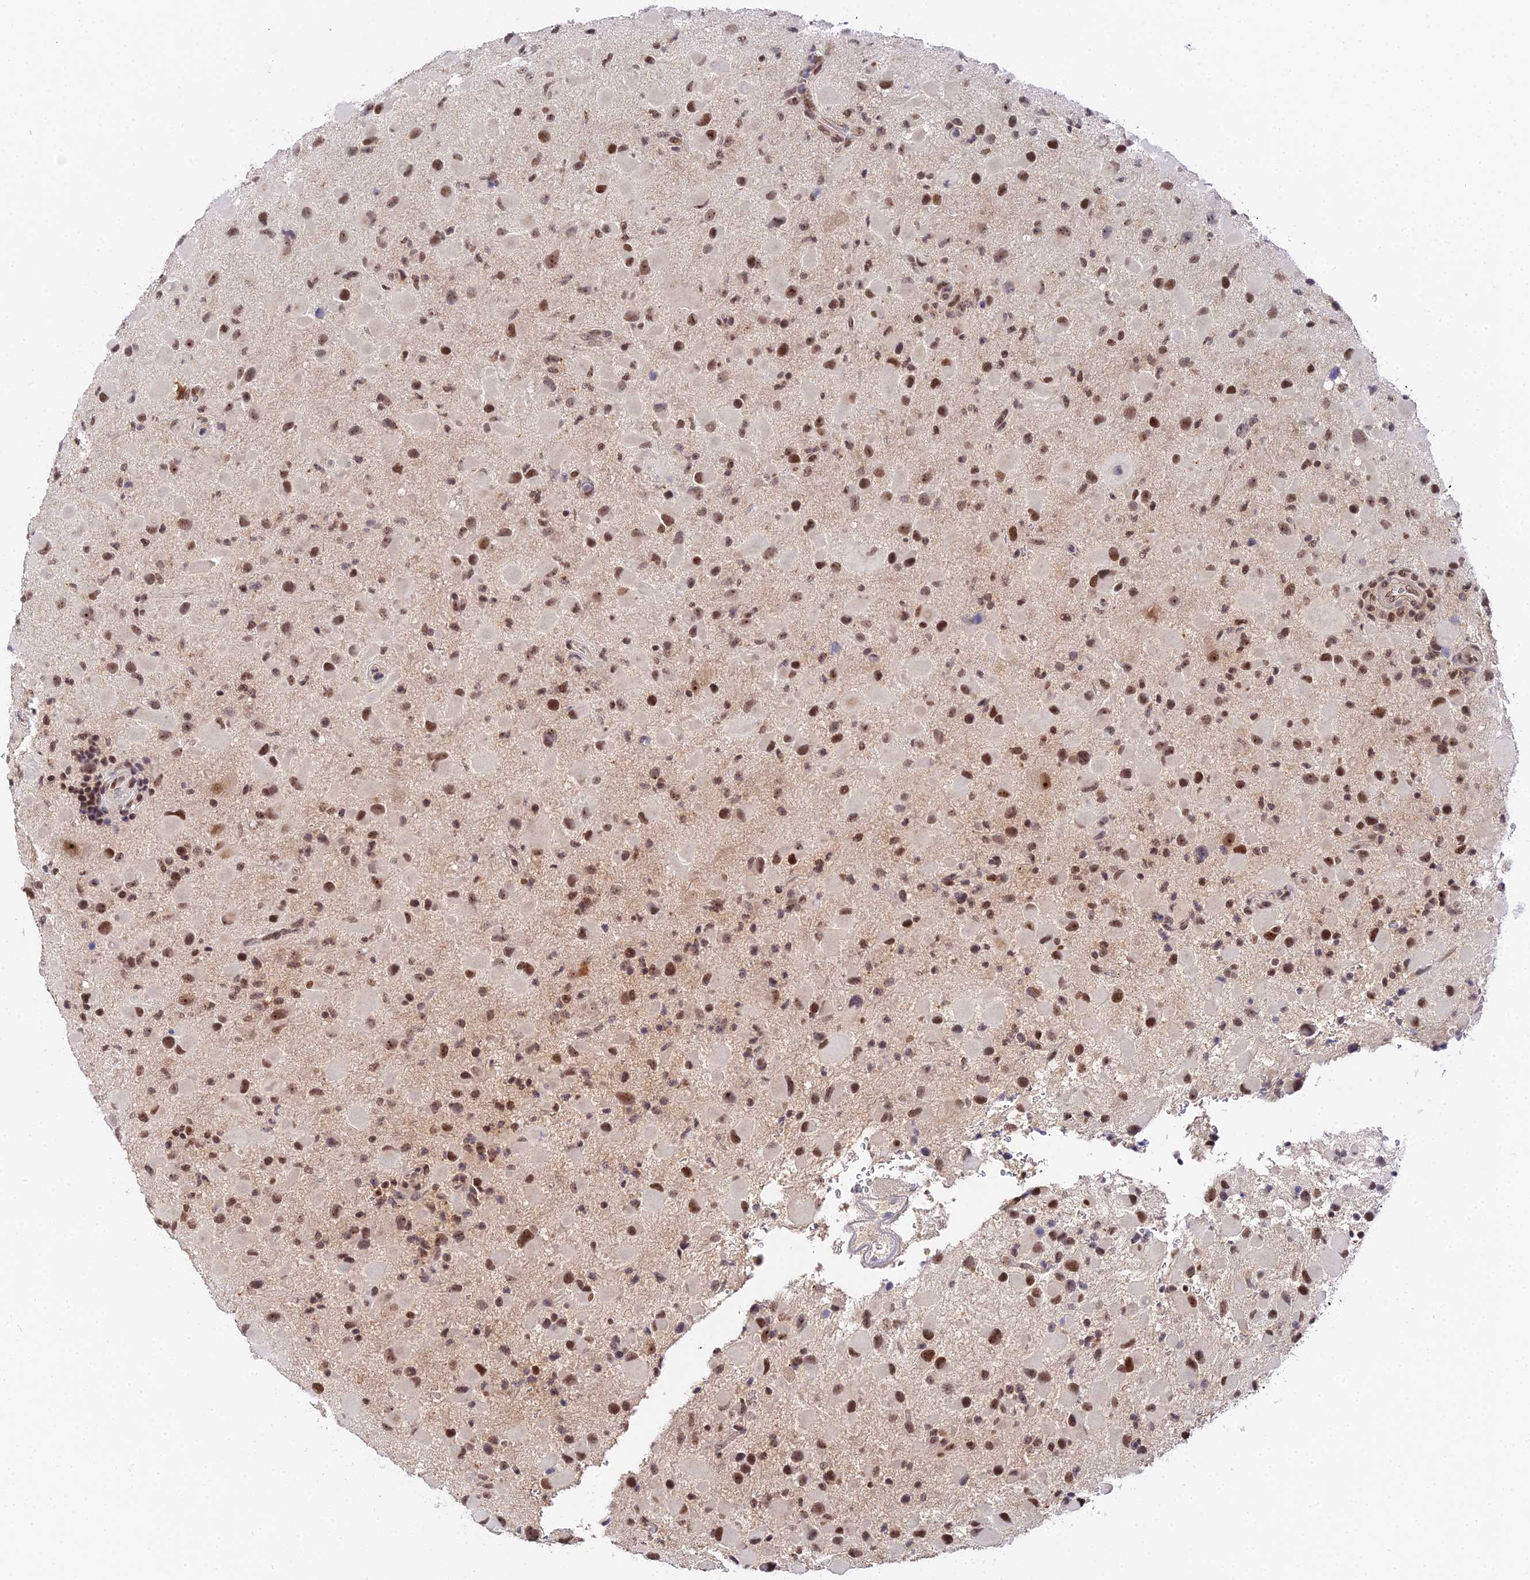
{"staining": {"intensity": "moderate", "quantity": ">75%", "location": "nuclear"}, "tissue": "glioma", "cell_type": "Tumor cells", "image_type": "cancer", "snomed": [{"axis": "morphology", "description": "Glioma, malignant, Low grade"}, {"axis": "topography", "description": "Brain"}], "caption": "IHC of low-grade glioma (malignant) exhibits medium levels of moderate nuclear positivity in about >75% of tumor cells.", "gene": "EXOSC3", "patient": {"sex": "female", "age": 32}}